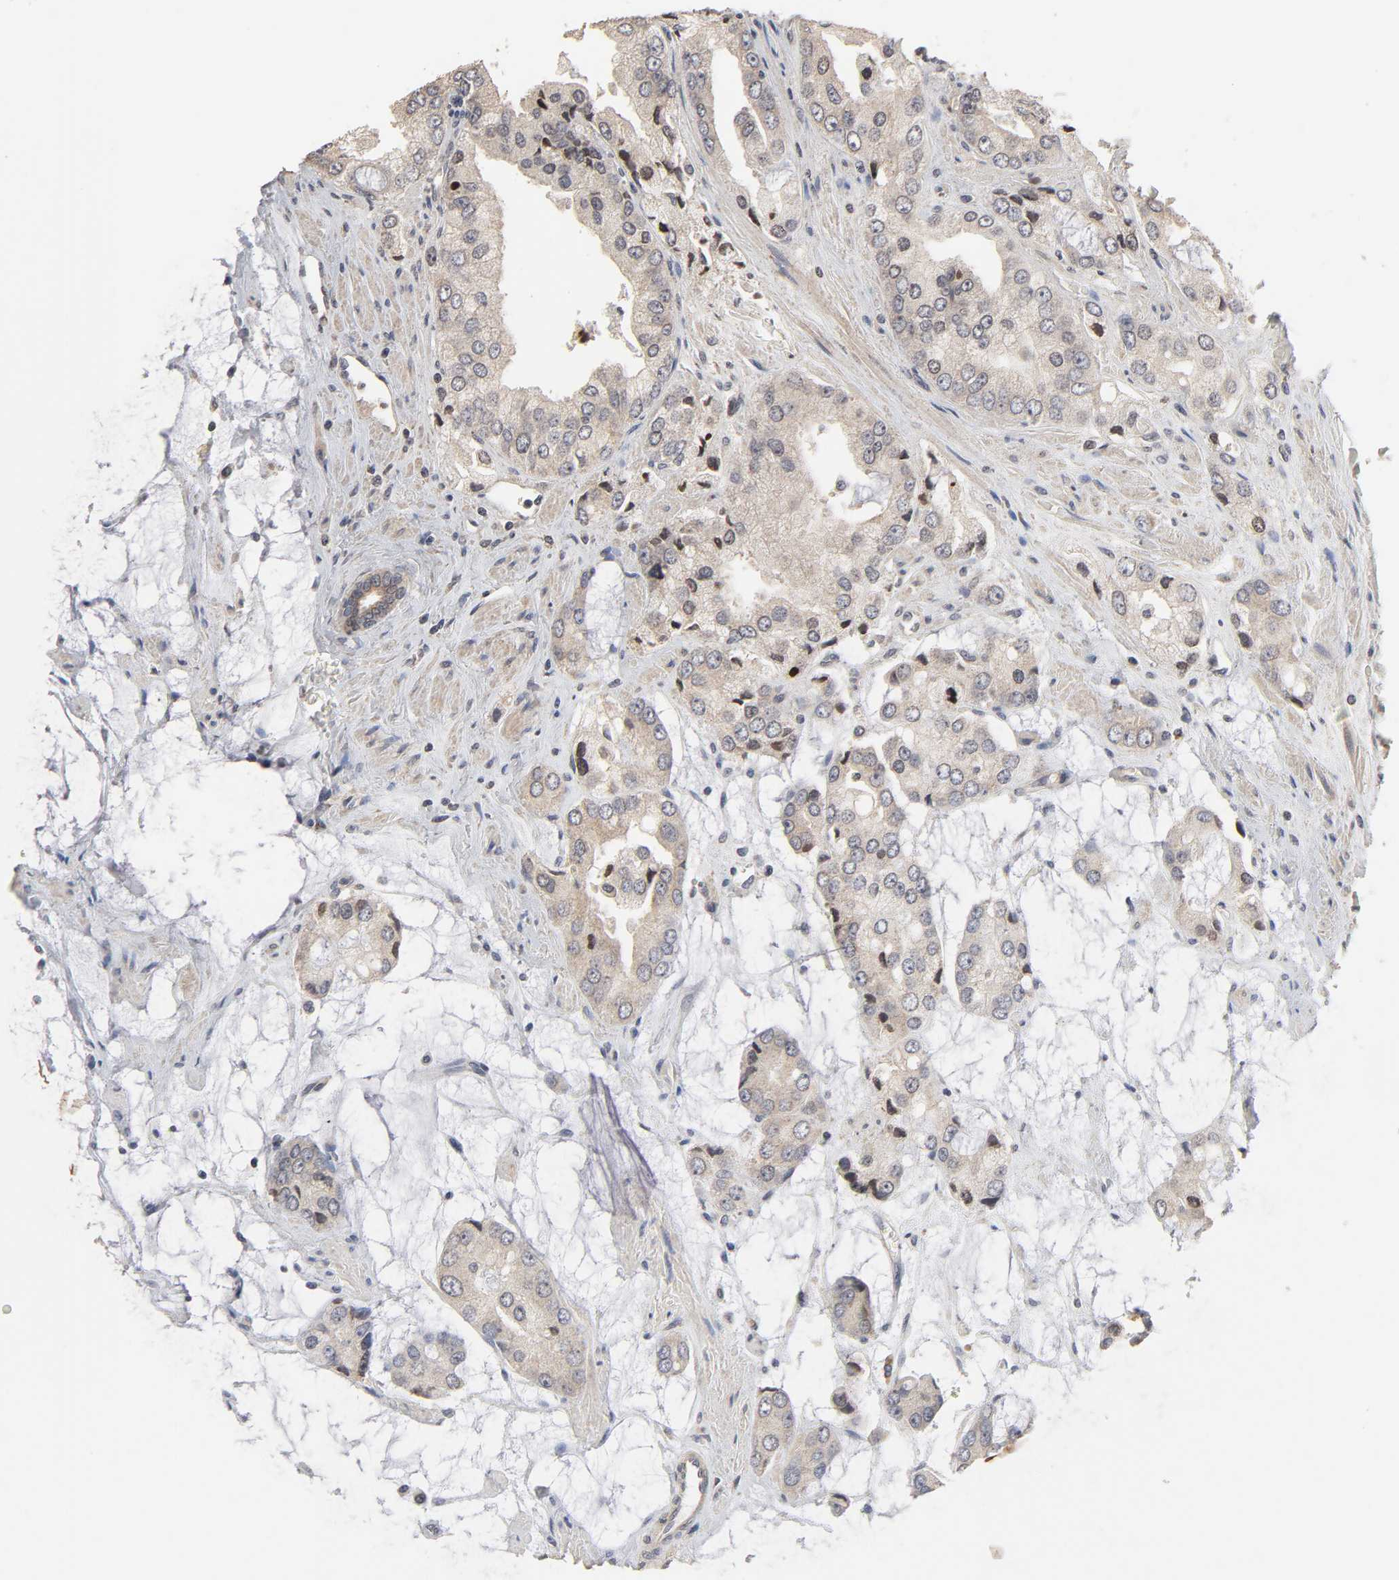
{"staining": {"intensity": "moderate", "quantity": "25%-75%", "location": "nuclear"}, "tissue": "prostate cancer", "cell_type": "Tumor cells", "image_type": "cancer", "snomed": [{"axis": "morphology", "description": "Adenocarcinoma, High grade"}, {"axis": "topography", "description": "Prostate"}], "caption": "Immunohistochemistry (IHC) micrograph of neoplastic tissue: prostate cancer stained using immunohistochemistry demonstrates medium levels of moderate protein expression localized specifically in the nuclear of tumor cells, appearing as a nuclear brown color.", "gene": "ZNF473", "patient": {"sex": "male", "age": 67}}